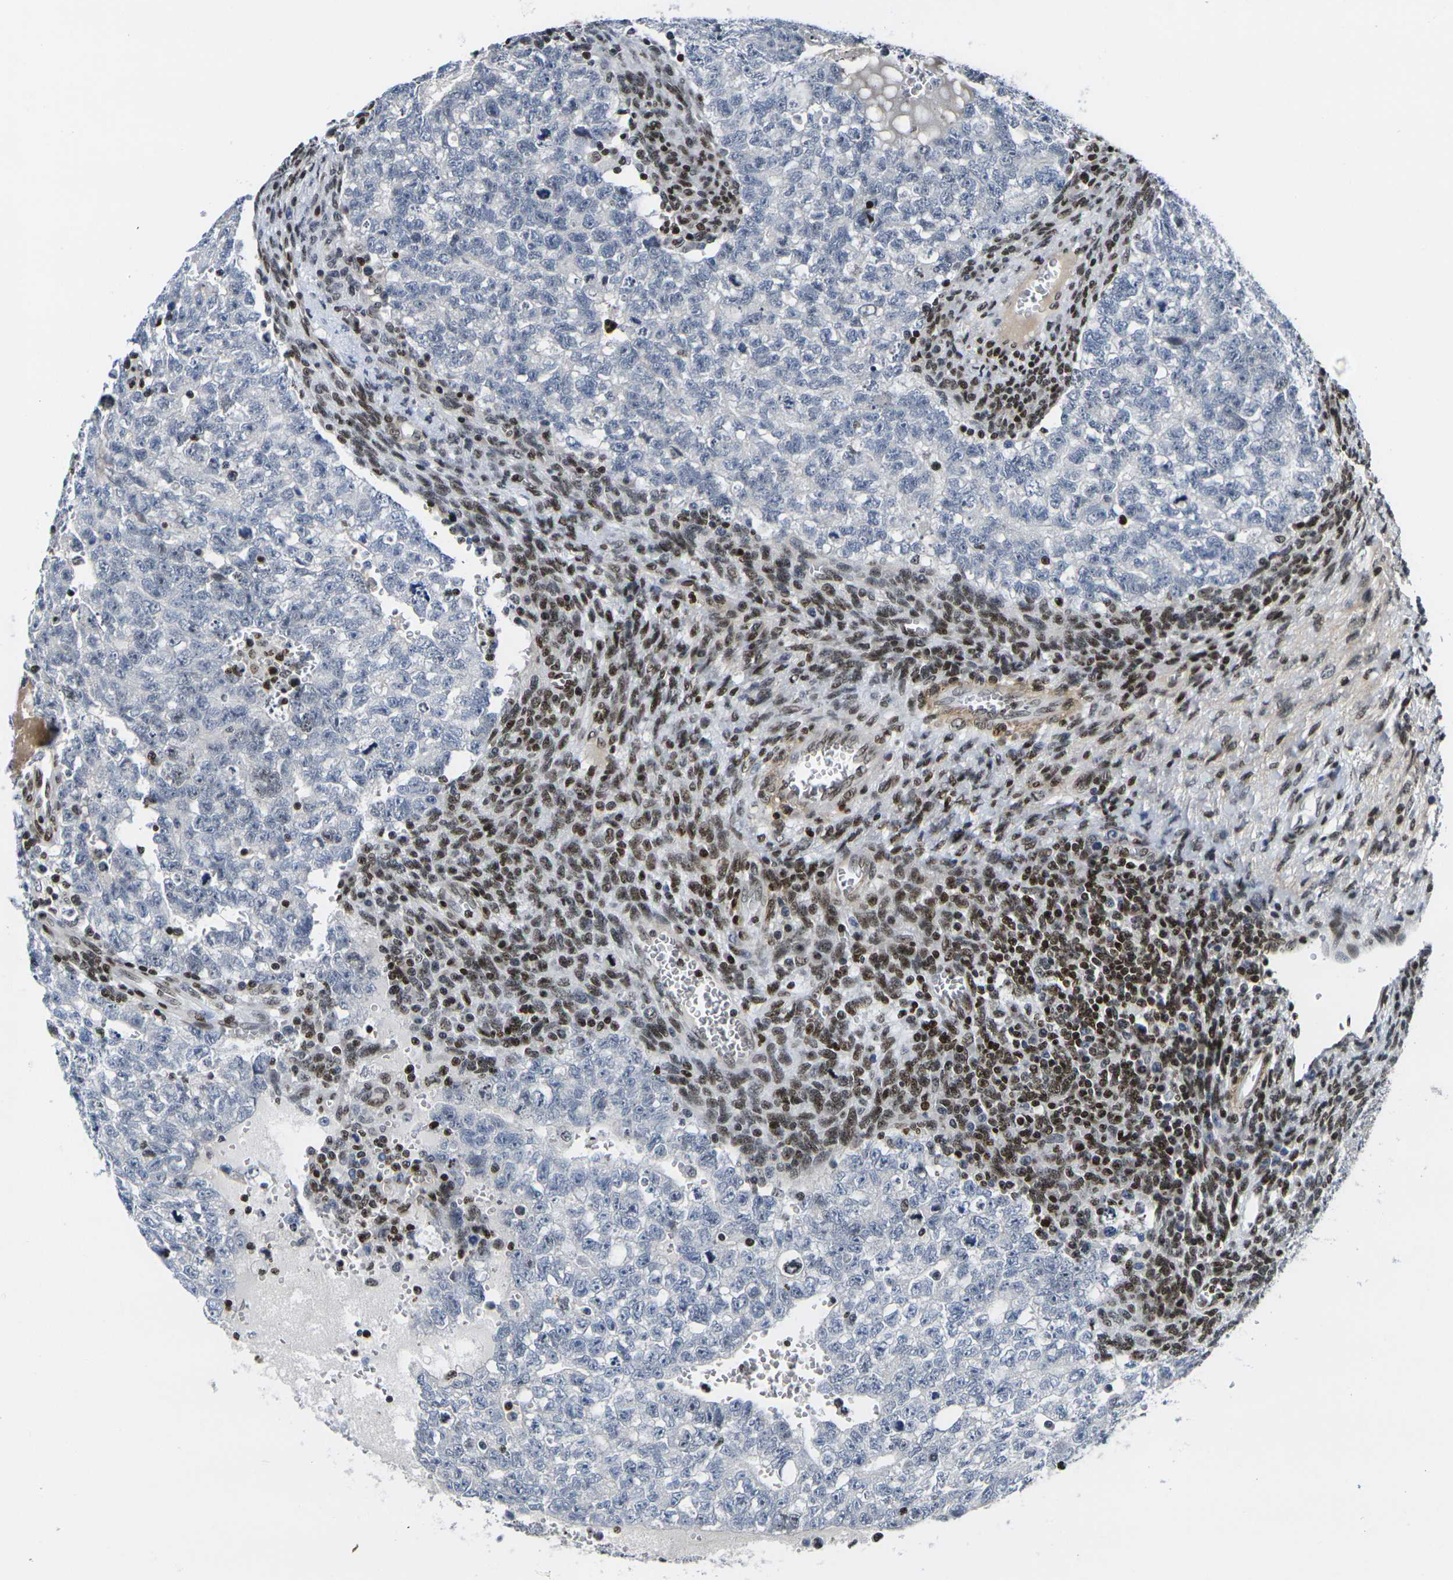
{"staining": {"intensity": "negative", "quantity": "none", "location": "none"}, "tissue": "testis cancer", "cell_type": "Tumor cells", "image_type": "cancer", "snomed": [{"axis": "morphology", "description": "Seminoma, NOS"}, {"axis": "morphology", "description": "Carcinoma, Embryonal, NOS"}, {"axis": "topography", "description": "Testis"}], "caption": "High power microscopy photomicrograph of an immunohistochemistry (IHC) photomicrograph of testis cancer (seminoma), revealing no significant expression in tumor cells.", "gene": "H1-10", "patient": {"sex": "male", "age": 38}}